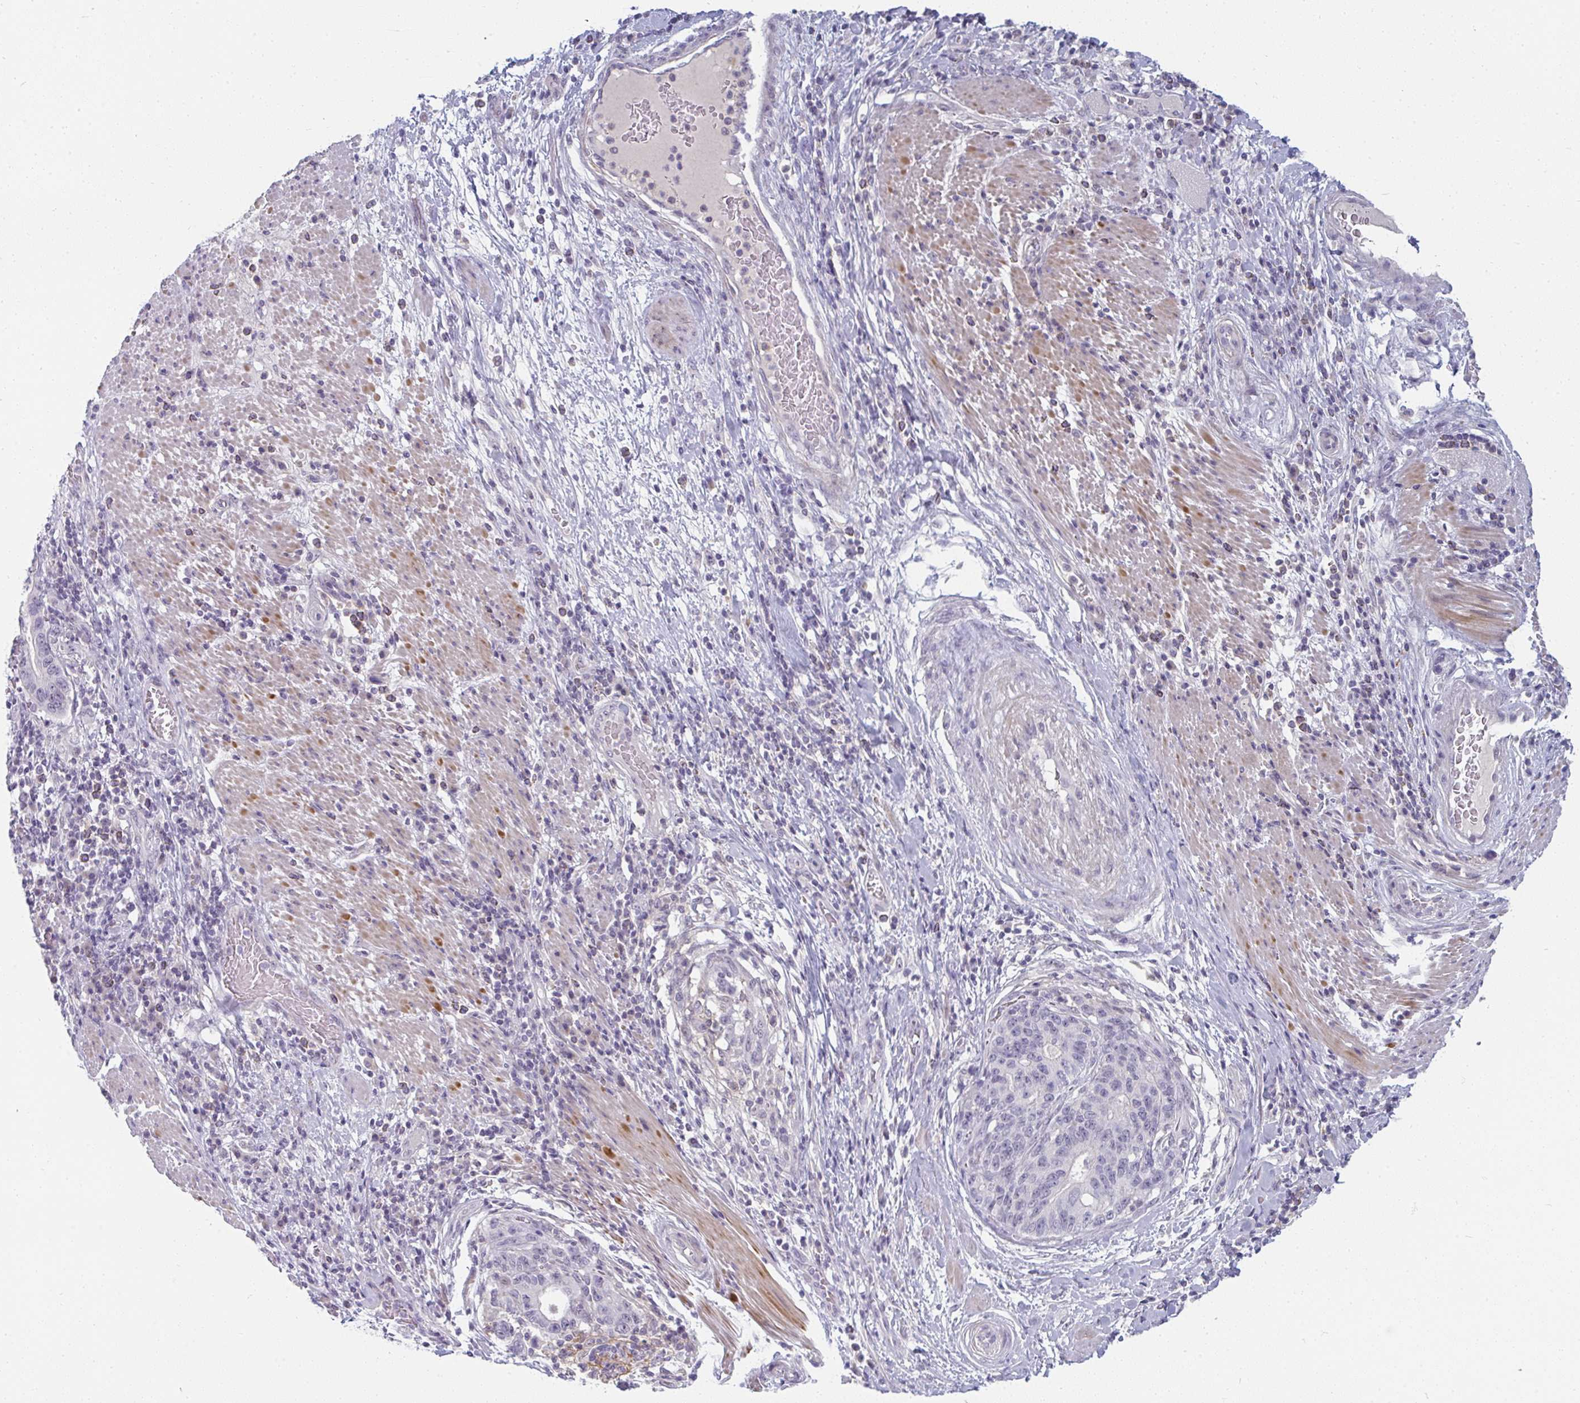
{"staining": {"intensity": "negative", "quantity": "none", "location": "none"}, "tissue": "stomach cancer", "cell_type": "Tumor cells", "image_type": "cancer", "snomed": [{"axis": "morphology", "description": "Normal tissue, NOS"}, {"axis": "morphology", "description": "Adenocarcinoma, NOS"}, {"axis": "topography", "description": "Stomach"}], "caption": "Stomach adenocarcinoma was stained to show a protein in brown. There is no significant expression in tumor cells.", "gene": "PPFIA4", "patient": {"sex": "female", "age": 64}}